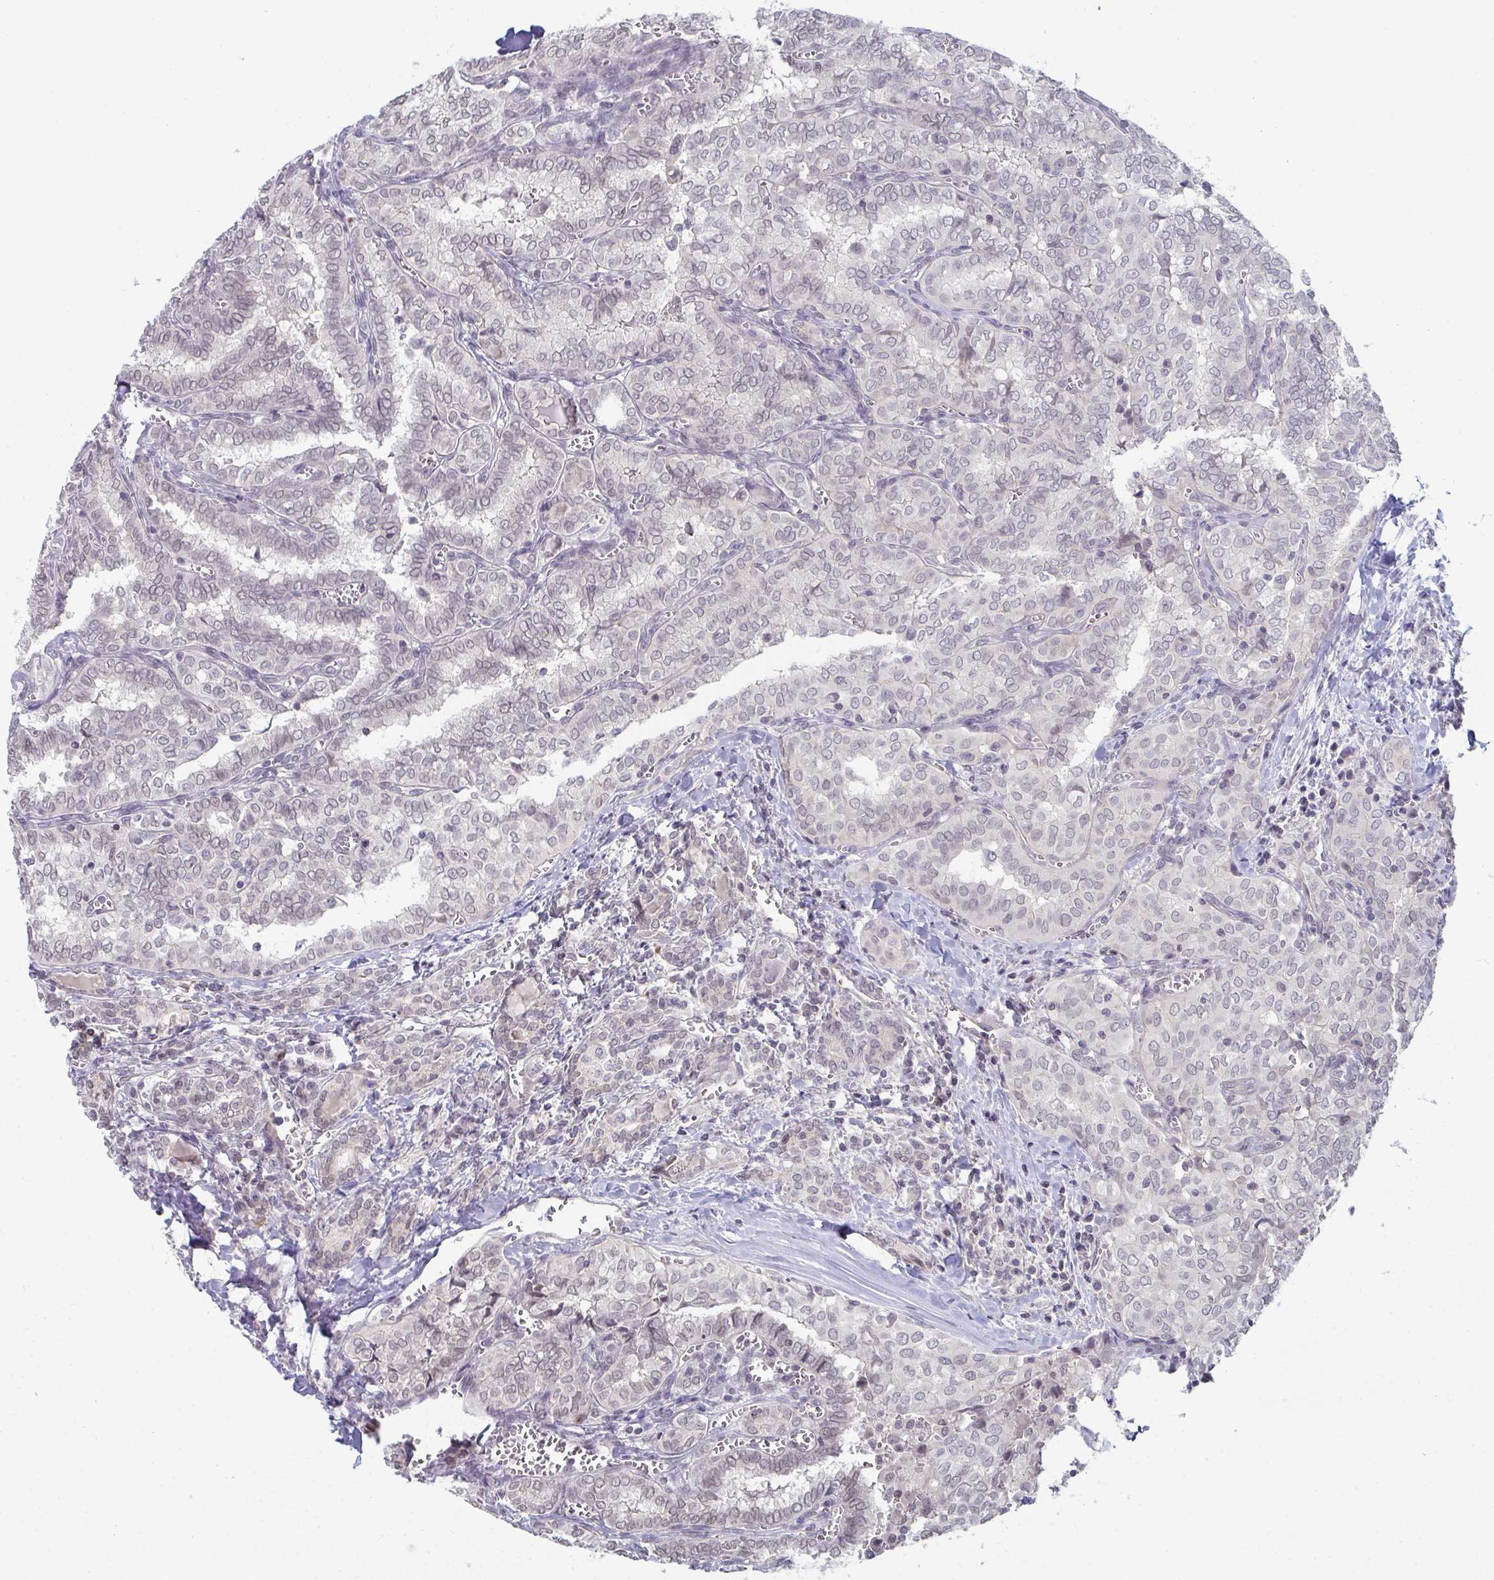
{"staining": {"intensity": "negative", "quantity": "none", "location": "none"}, "tissue": "thyroid cancer", "cell_type": "Tumor cells", "image_type": "cancer", "snomed": [{"axis": "morphology", "description": "Papillary adenocarcinoma, NOS"}, {"axis": "topography", "description": "Thyroid gland"}], "caption": "IHC of human thyroid cancer (papillary adenocarcinoma) shows no positivity in tumor cells. (DAB immunohistochemistry, high magnification).", "gene": "ZNF214", "patient": {"sex": "female", "age": 30}}